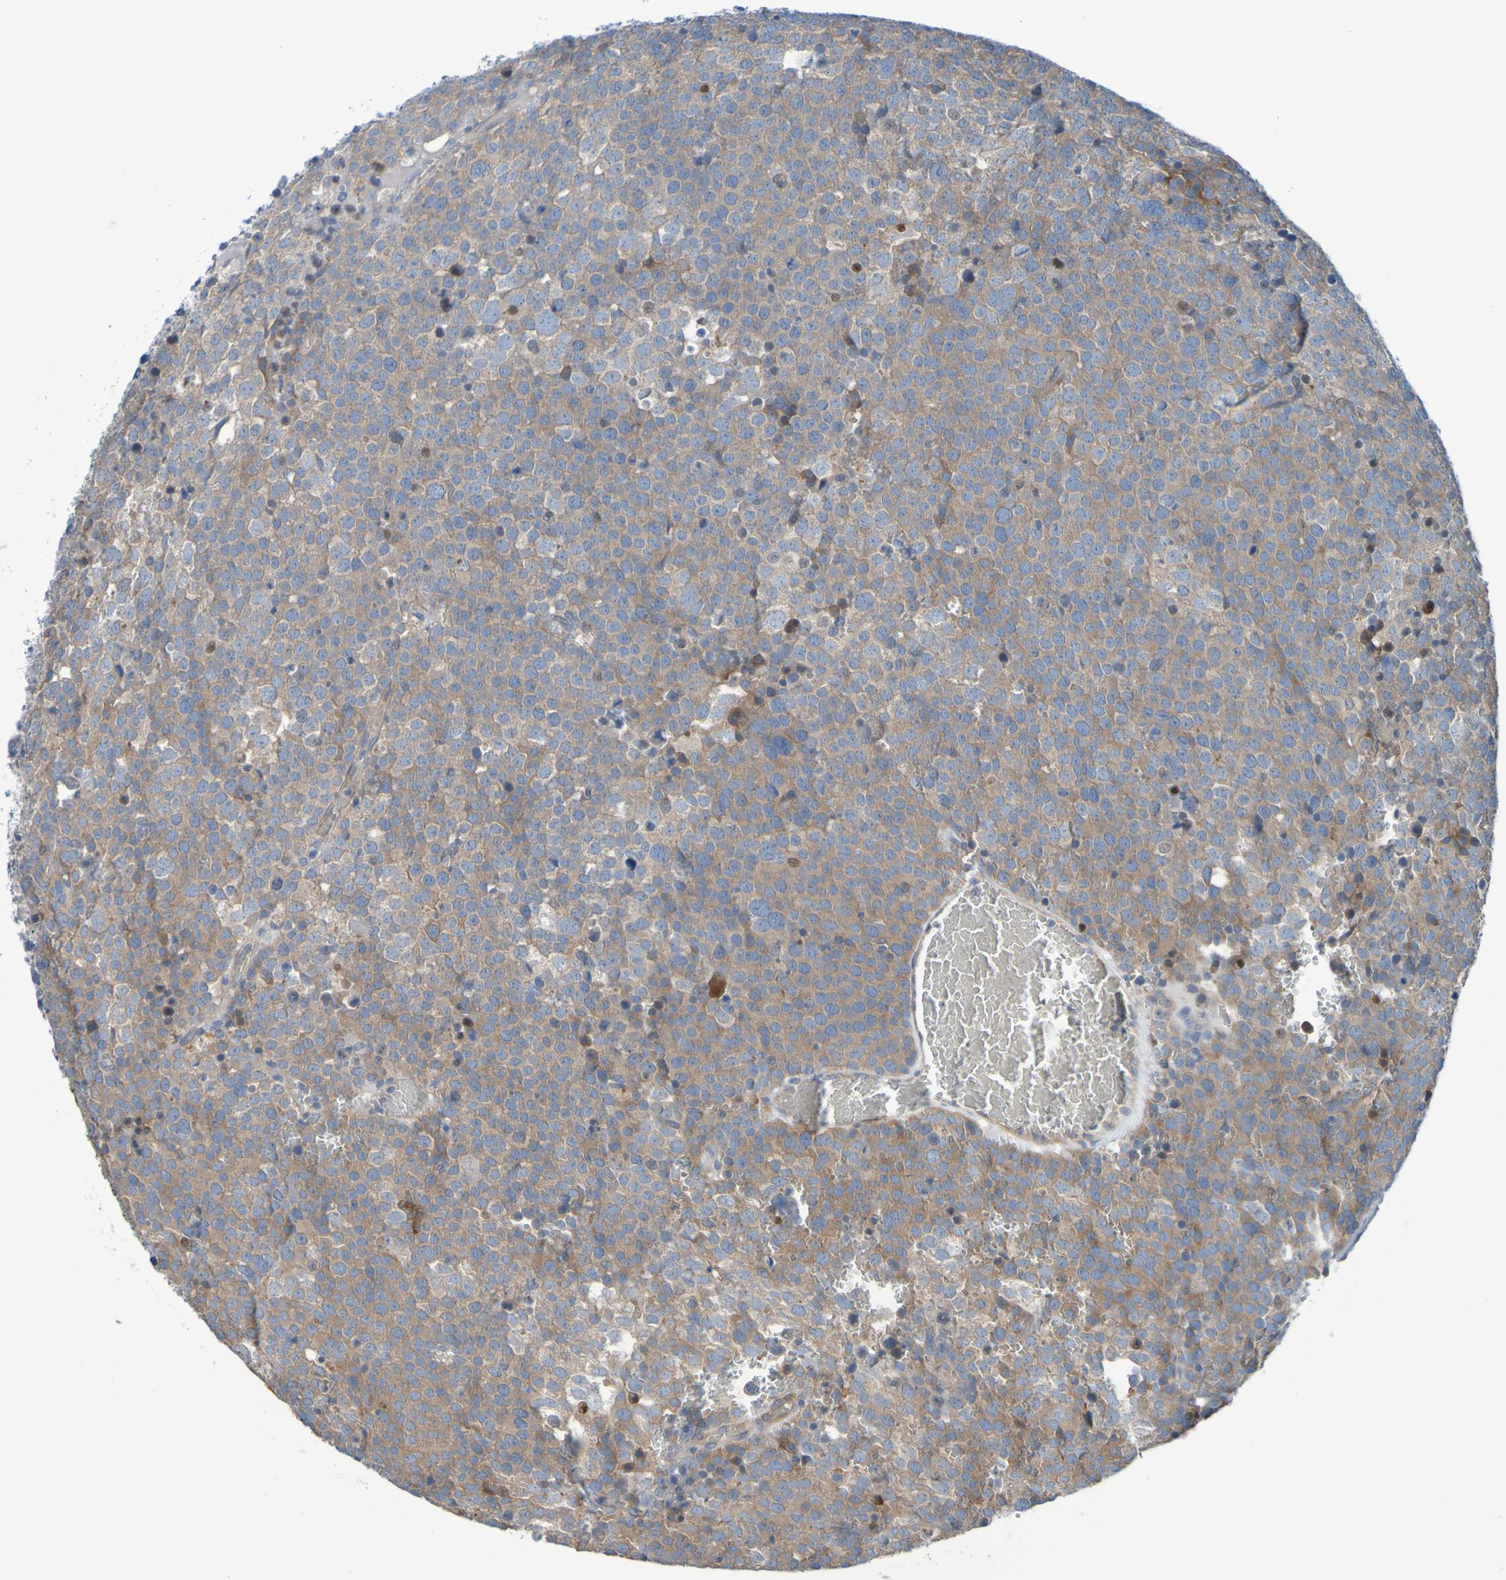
{"staining": {"intensity": "moderate", "quantity": ">75%", "location": "cytoplasmic/membranous"}, "tissue": "testis cancer", "cell_type": "Tumor cells", "image_type": "cancer", "snomed": [{"axis": "morphology", "description": "Seminoma, NOS"}, {"axis": "topography", "description": "Testis"}], "caption": "Immunohistochemistry micrograph of neoplastic tissue: seminoma (testis) stained using immunohistochemistry (IHC) exhibits medium levels of moderate protein expression localized specifically in the cytoplasmic/membranous of tumor cells, appearing as a cytoplasmic/membranous brown color.", "gene": "NPRL3", "patient": {"sex": "male", "age": 71}}